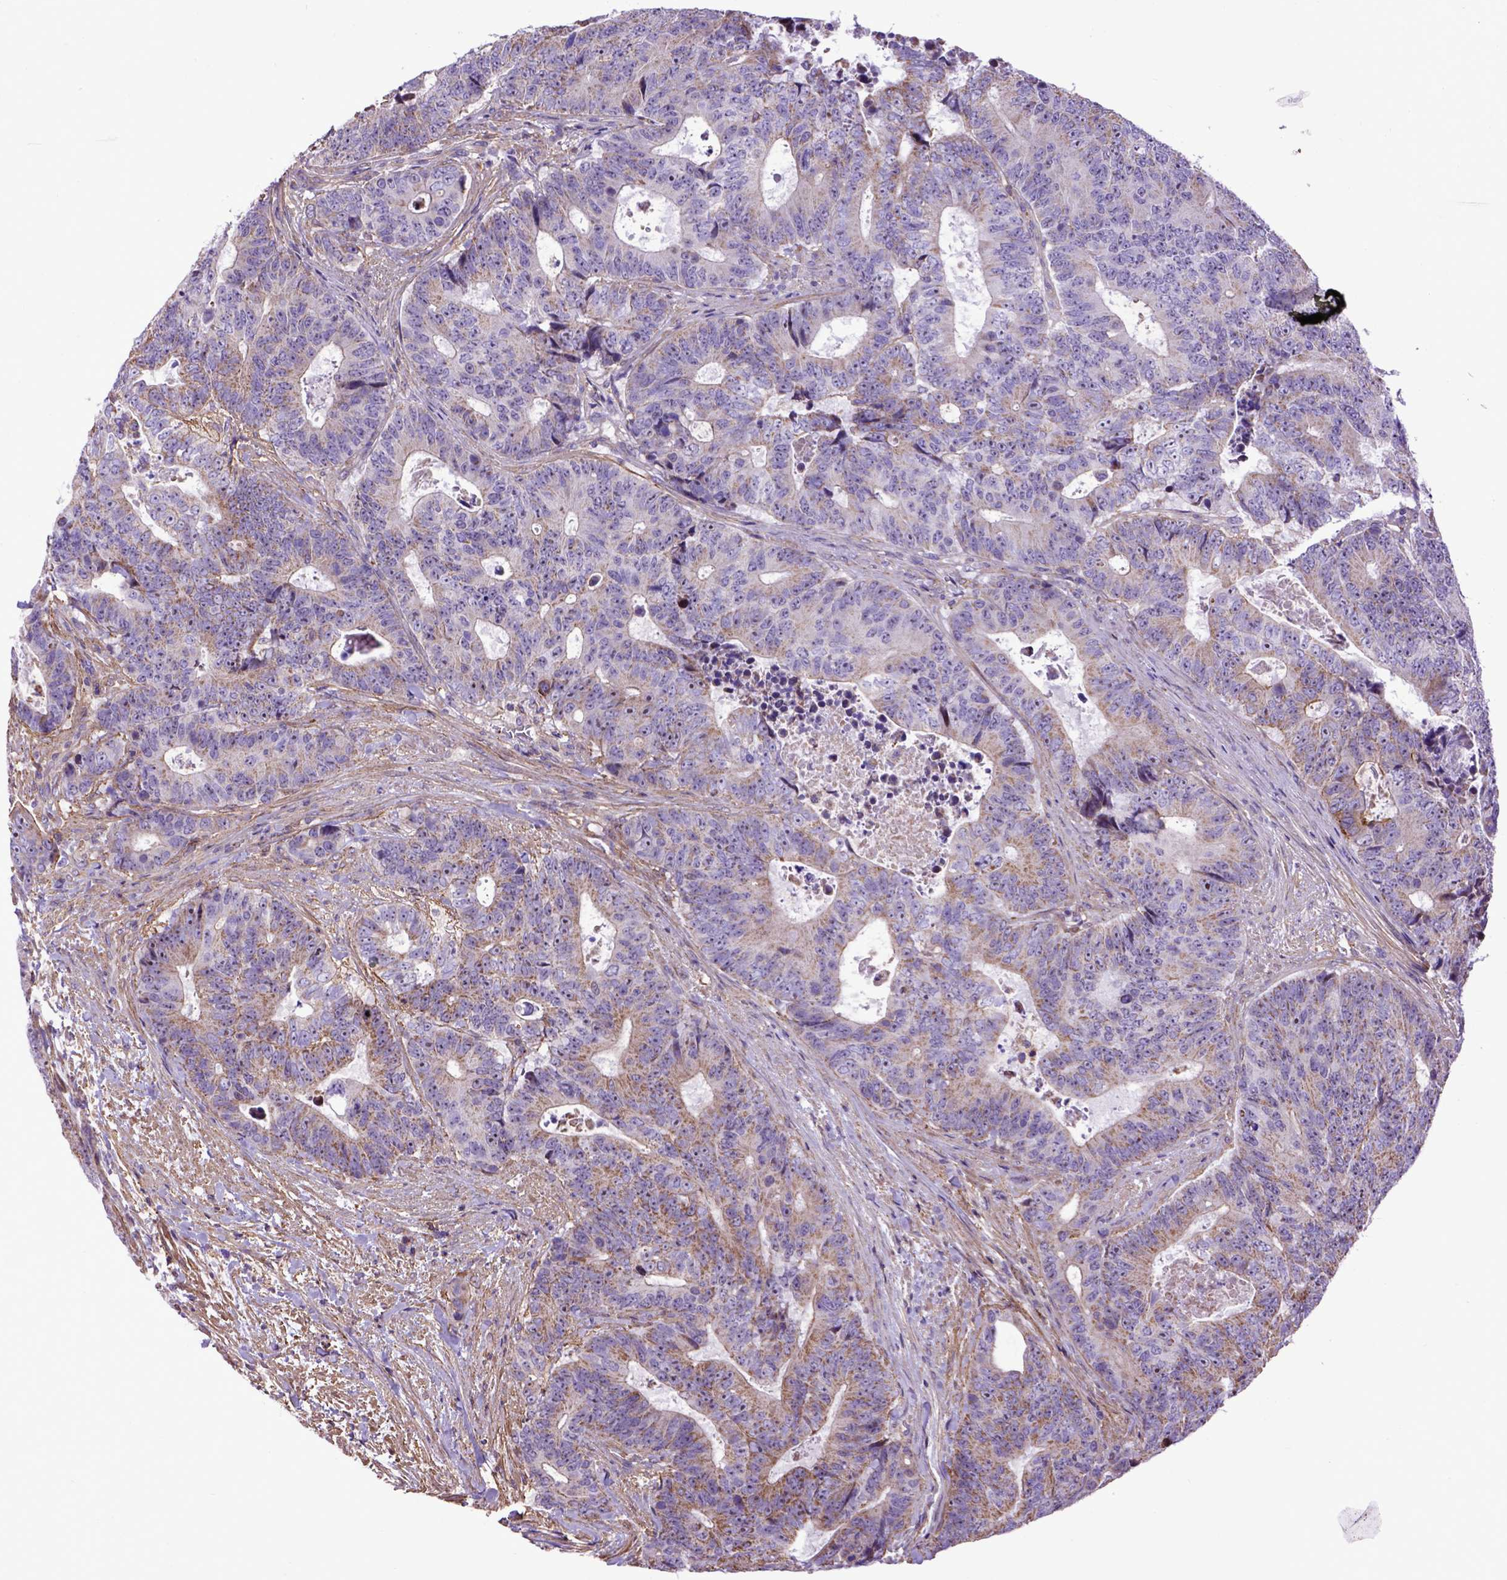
{"staining": {"intensity": "weak", "quantity": "25%-75%", "location": "cytoplasmic/membranous"}, "tissue": "colorectal cancer", "cell_type": "Tumor cells", "image_type": "cancer", "snomed": [{"axis": "morphology", "description": "Adenocarcinoma, NOS"}, {"axis": "topography", "description": "Colon"}], "caption": "The photomicrograph exhibits immunohistochemical staining of colorectal adenocarcinoma. There is weak cytoplasmic/membranous positivity is identified in about 25%-75% of tumor cells. (IHC, brightfield microscopy, high magnification).", "gene": "ASAH2", "patient": {"sex": "female", "age": 48}}